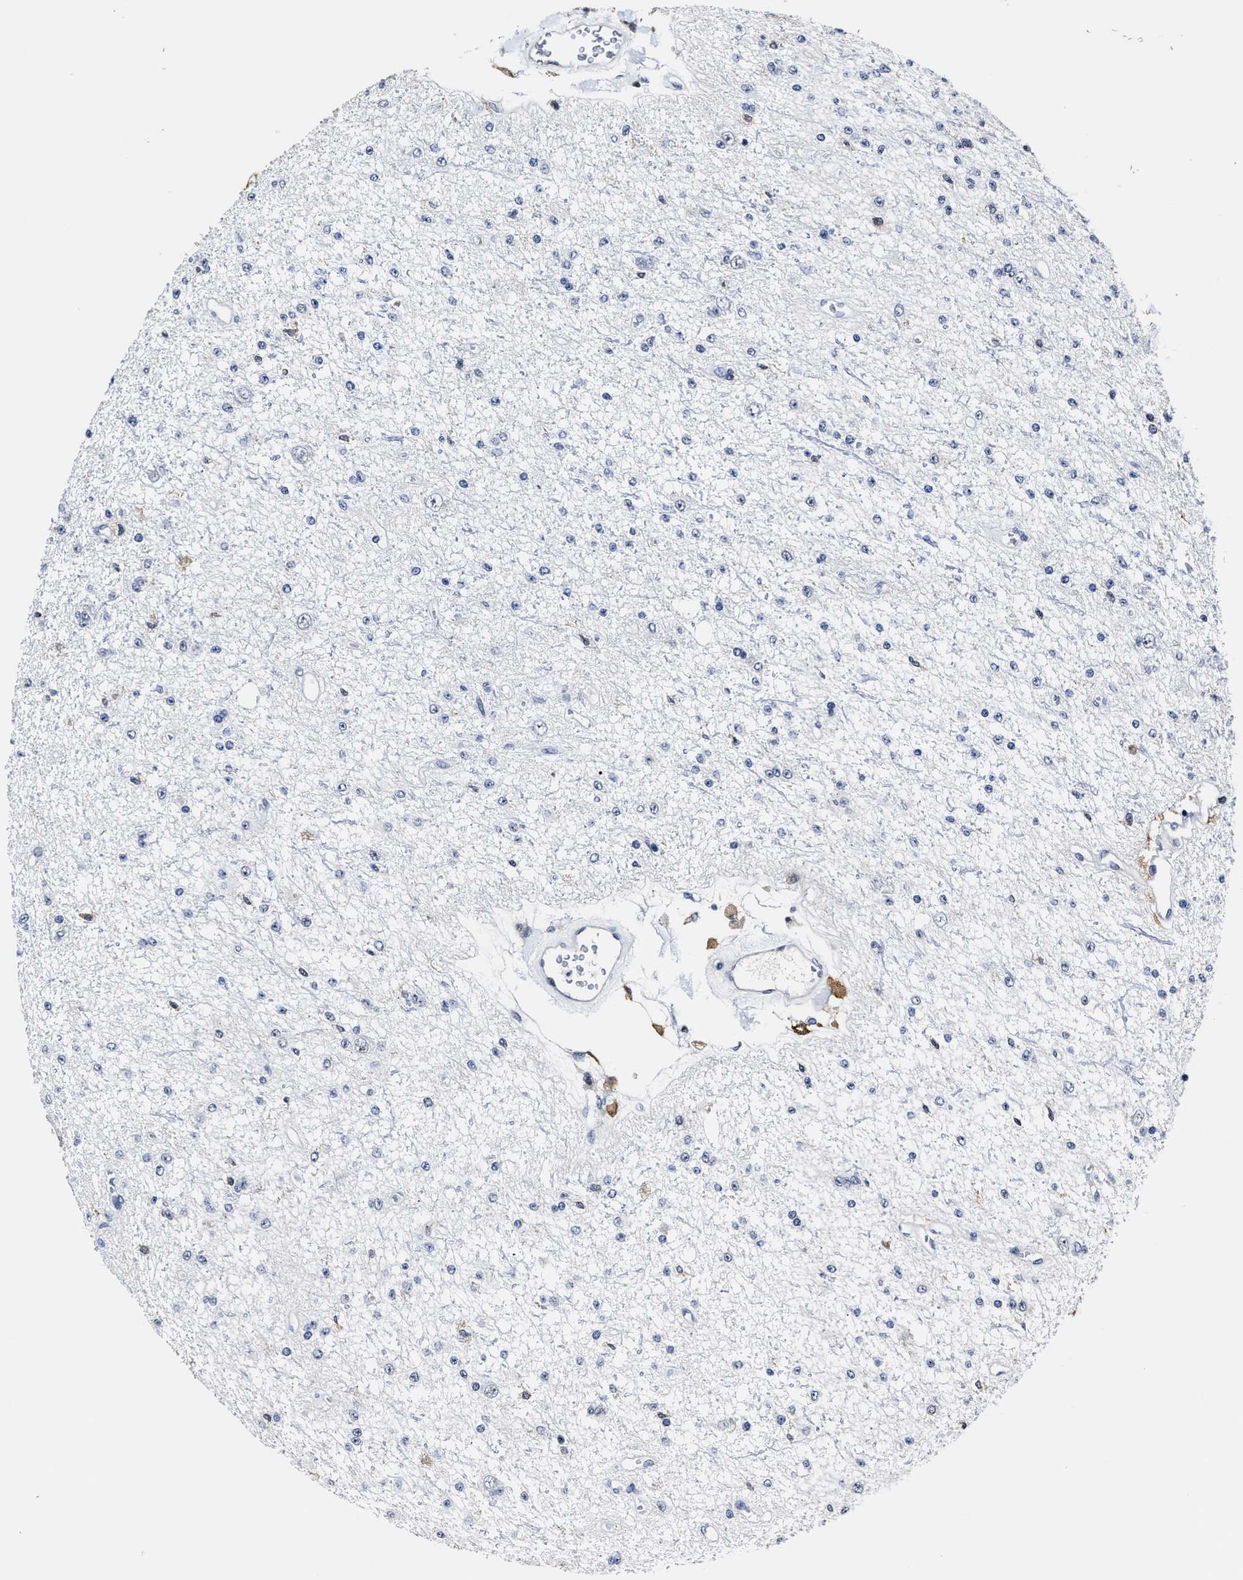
{"staining": {"intensity": "negative", "quantity": "none", "location": "none"}, "tissue": "glioma", "cell_type": "Tumor cells", "image_type": "cancer", "snomed": [{"axis": "morphology", "description": "Glioma, malignant, Low grade"}, {"axis": "topography", "description": "Brain"}], "caption": "An IHC image of glioma is shown. There is no staining in tumor cells of glioma.", "gene": "PRPF4B", "patient": {"sex": "male", "age": 38}}